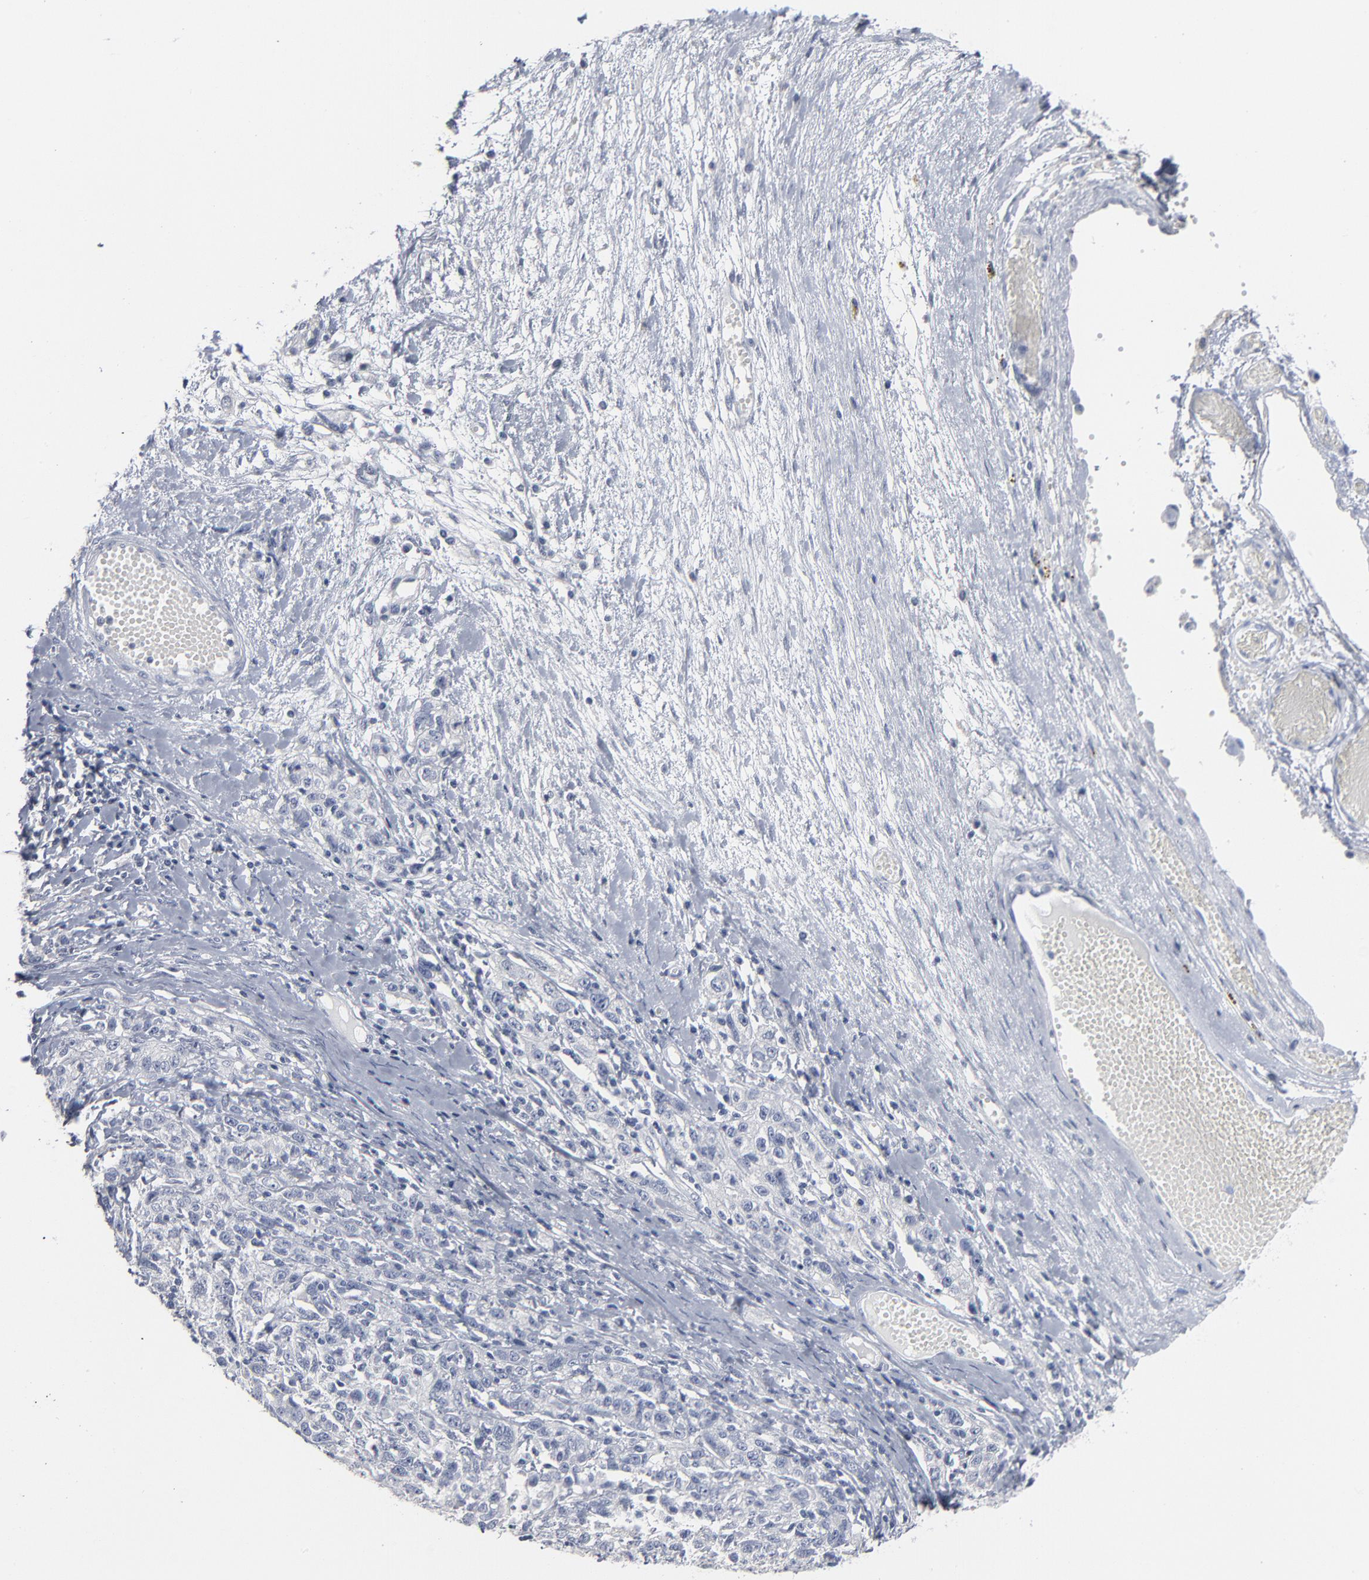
{"staining": {"intensity": "negative", "quantity": "none", "location": "none"}, "tissue": "ovarian cancer", "cell_type": "Tumor cells", "image_type": "cancer", "snomed": [{"axis": "morphology", "description": "Cystadenocarcinoma, serous, NOS"}, {"axis": "topography", "description": "Ovary"}], "caption": "Immunohistochemistry of human serous cystadenocarcinoma (ovarian) displays no positivity in tumor cells.", "gene": "PAGE1", "patient": {"sex": "female", "age": 71}}